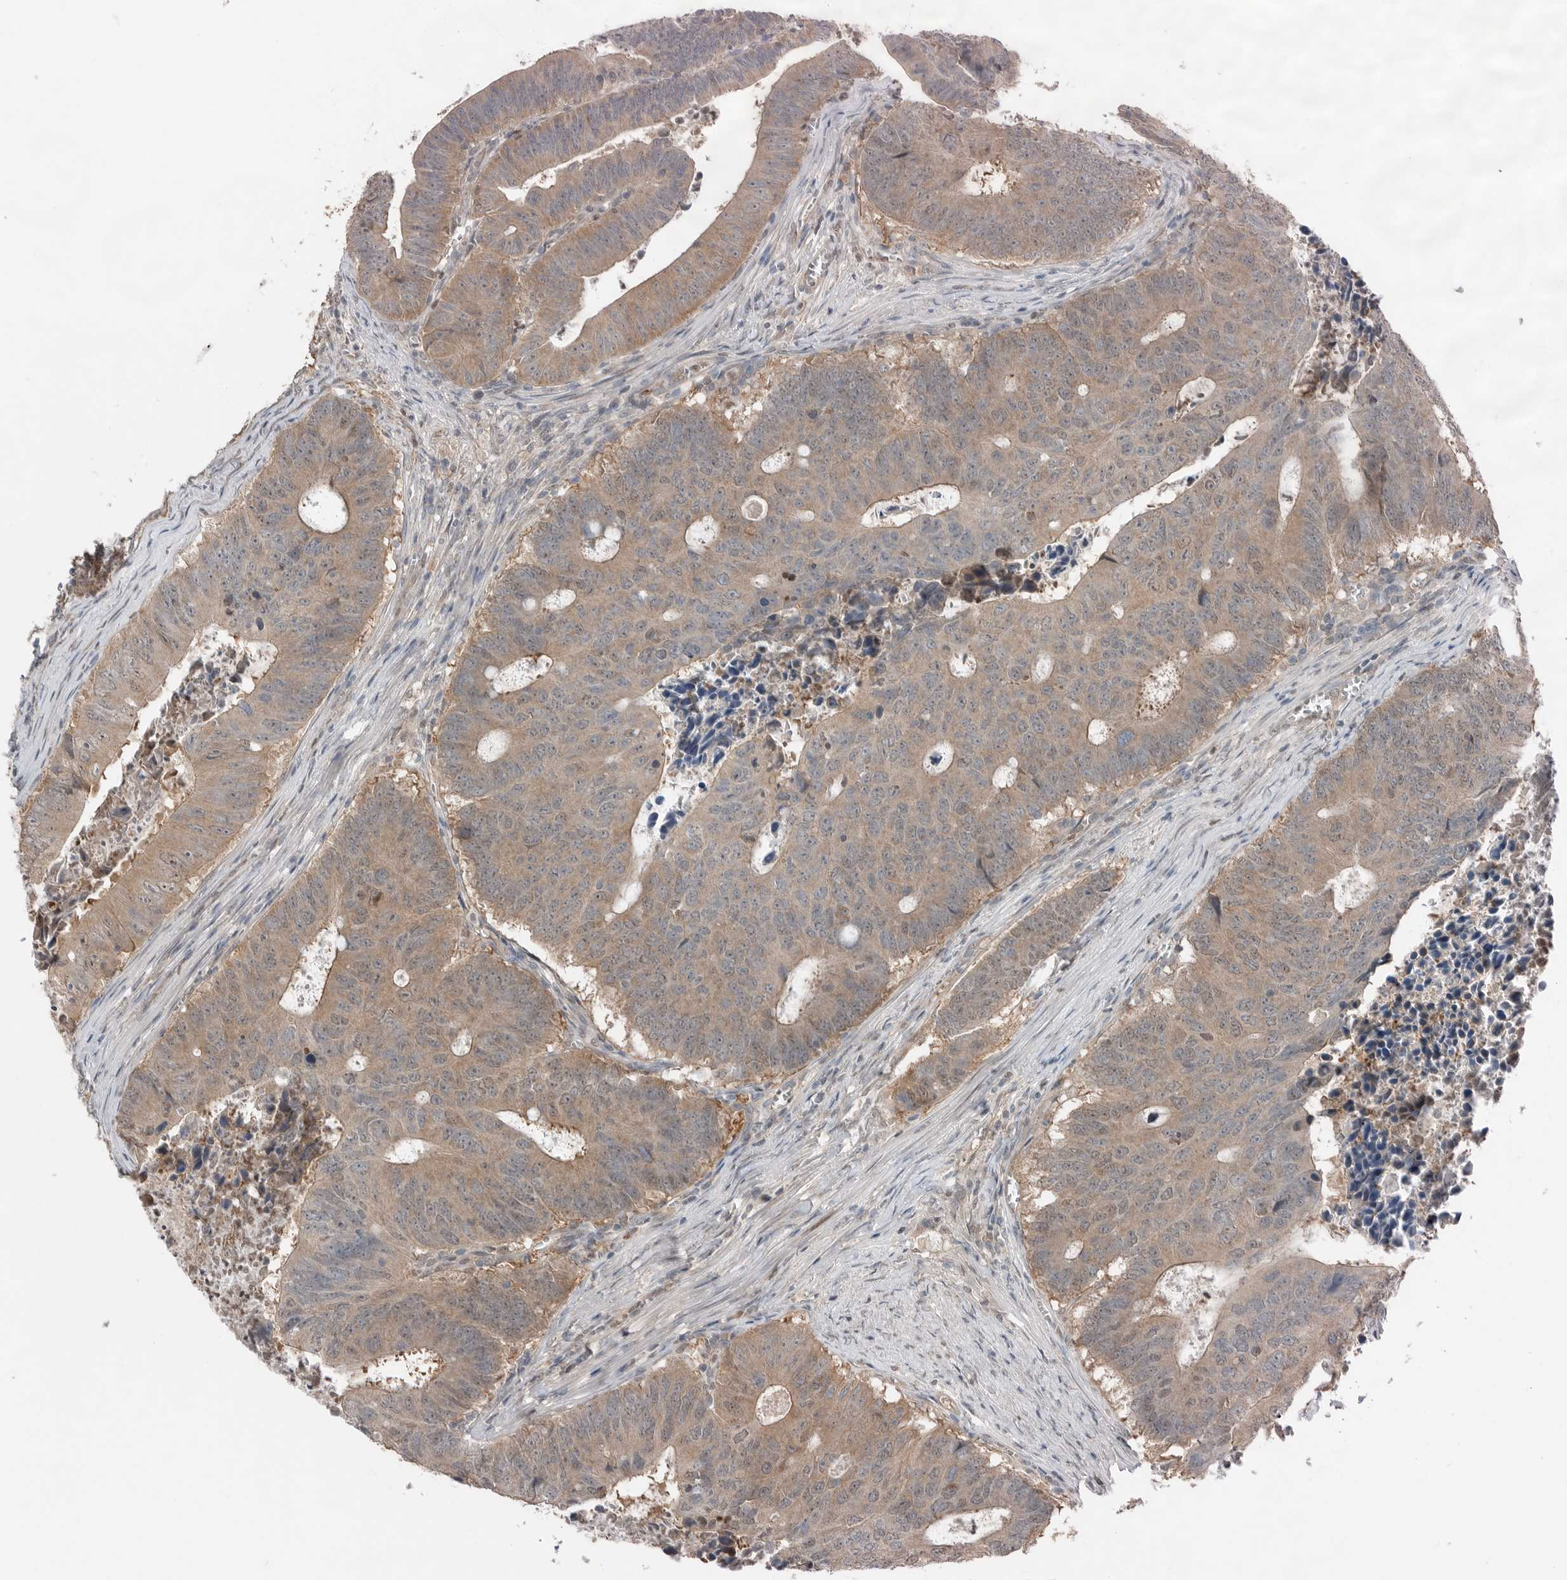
{"staining": {"intensity": "weak", "quantity": ">75%", "location": "cytoplasmic/membranous"}, "tissue": "colorectal cancer", "cell_type": "Tumor cells", "image_type": "cancer", "snomed": [{"axis": "morphology", "description": "Adenocarcinoma, NOS"}, {"axis": "topography", "description": "Colon"}], "caption": "Human colorectal cancer (adenocarcinoma) stained with a protein marker exhibits weak staining in tumor cells.", "gene": "MFAP3L", "patient": {"sex": "male", "age": 87}}